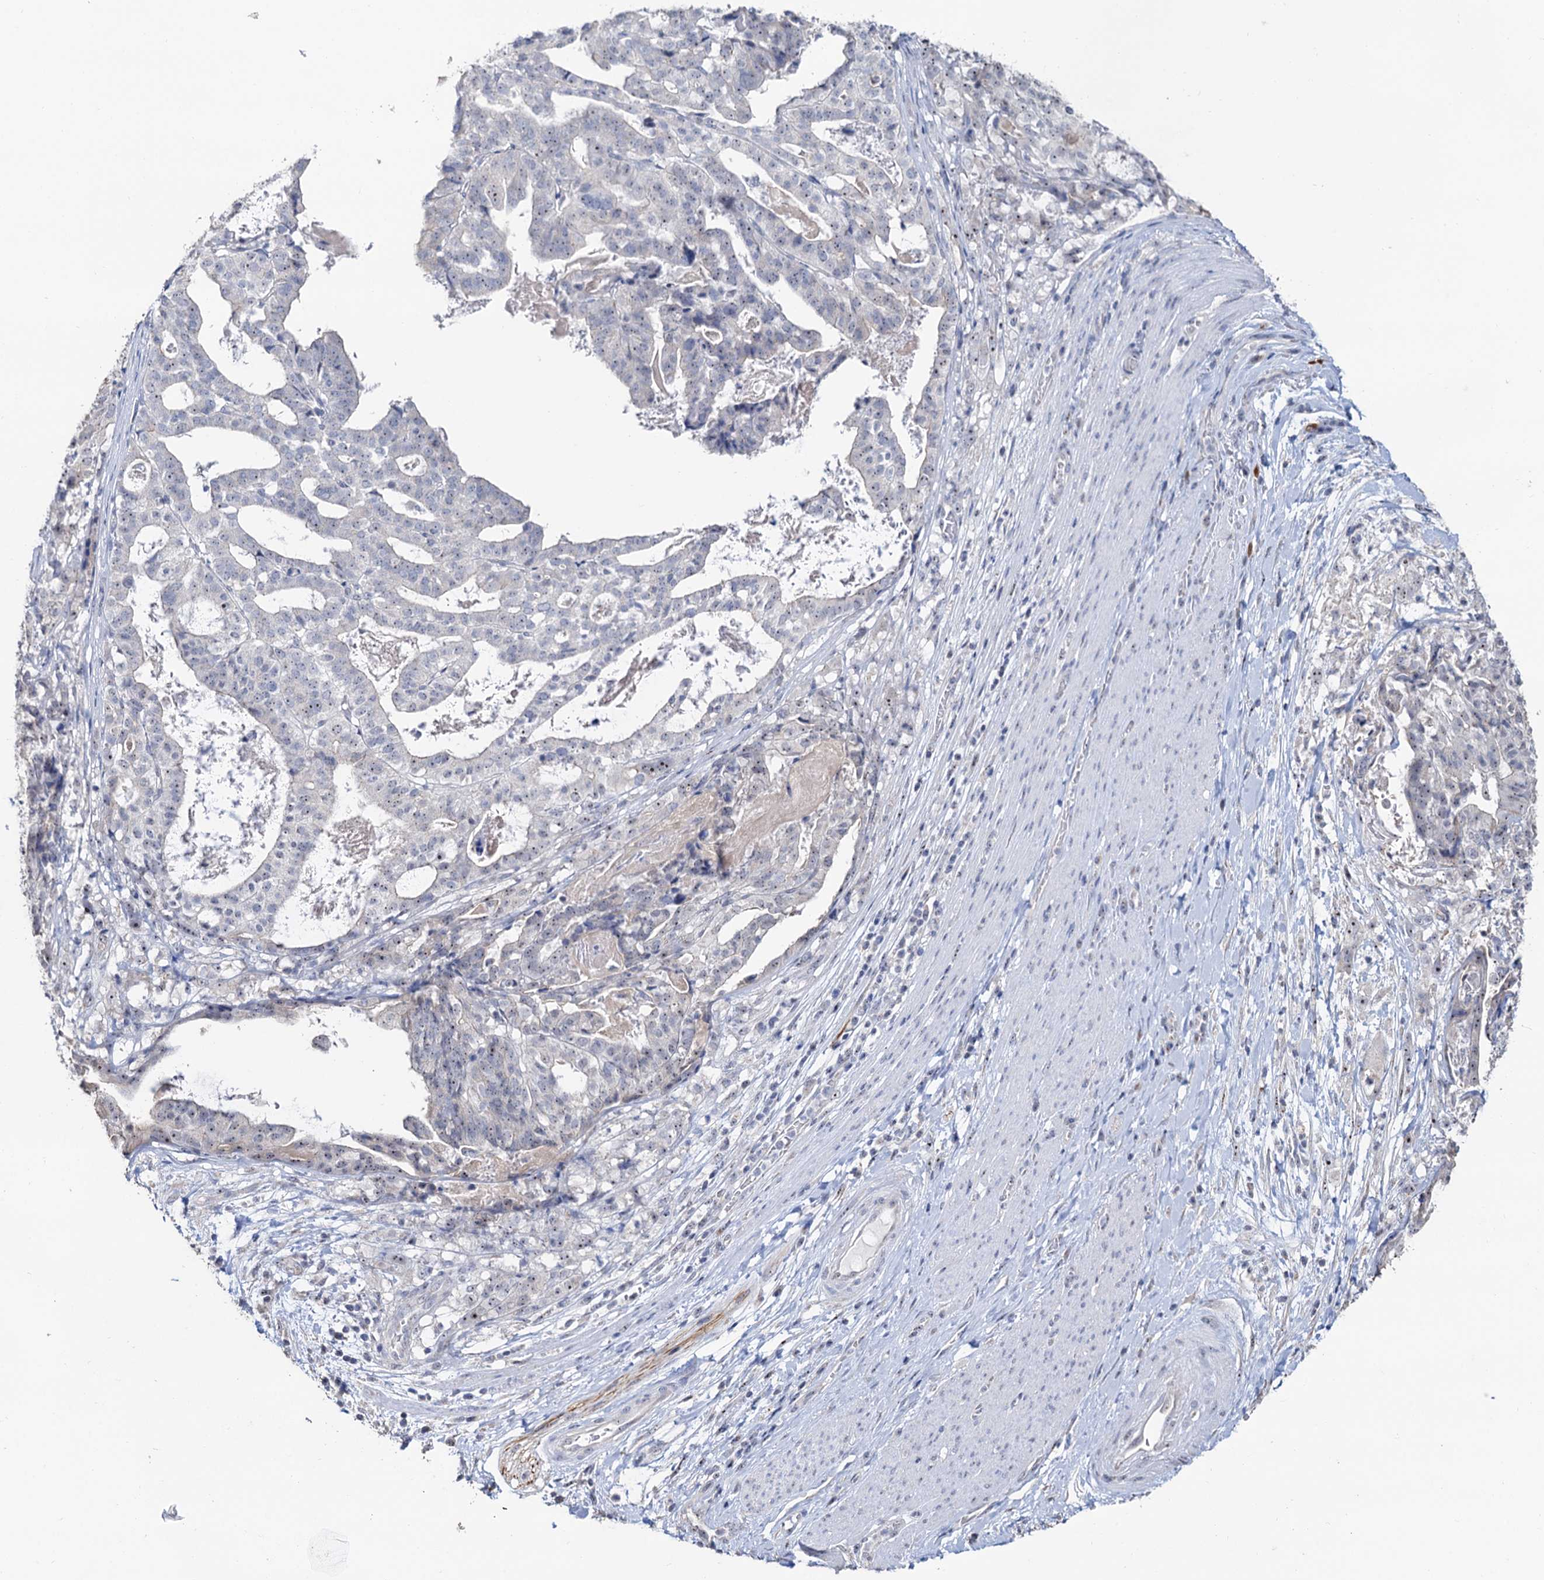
{"staining": {"intensity": "weak", "quantity": "<25%", "location": "nuclear"}, "tissue": "stomach cancer", "cell_type": "Tumor cells", "image_type": "cancer", "snomed": [{"axis": "morphology", "description": "Adenocarcinoma, NOS"}, {"axis": "topography", "description": "Stomach"}], "caption": "Immunohistochemistry (IHC) micrograph of neoplastic tissue: stomach adenocarcinoma stained with DAB demonstrates no significant protein staining in tumor cells. (Stains: DAB (3,3'-diaminobenzidine) immunohistochemistry (IHC) with hematoxylin counter stain, Microscopy: brightfield microscopy at high magnification).", "gene": "C2CD3", "patient": {"sex": "male", "age": 48}}